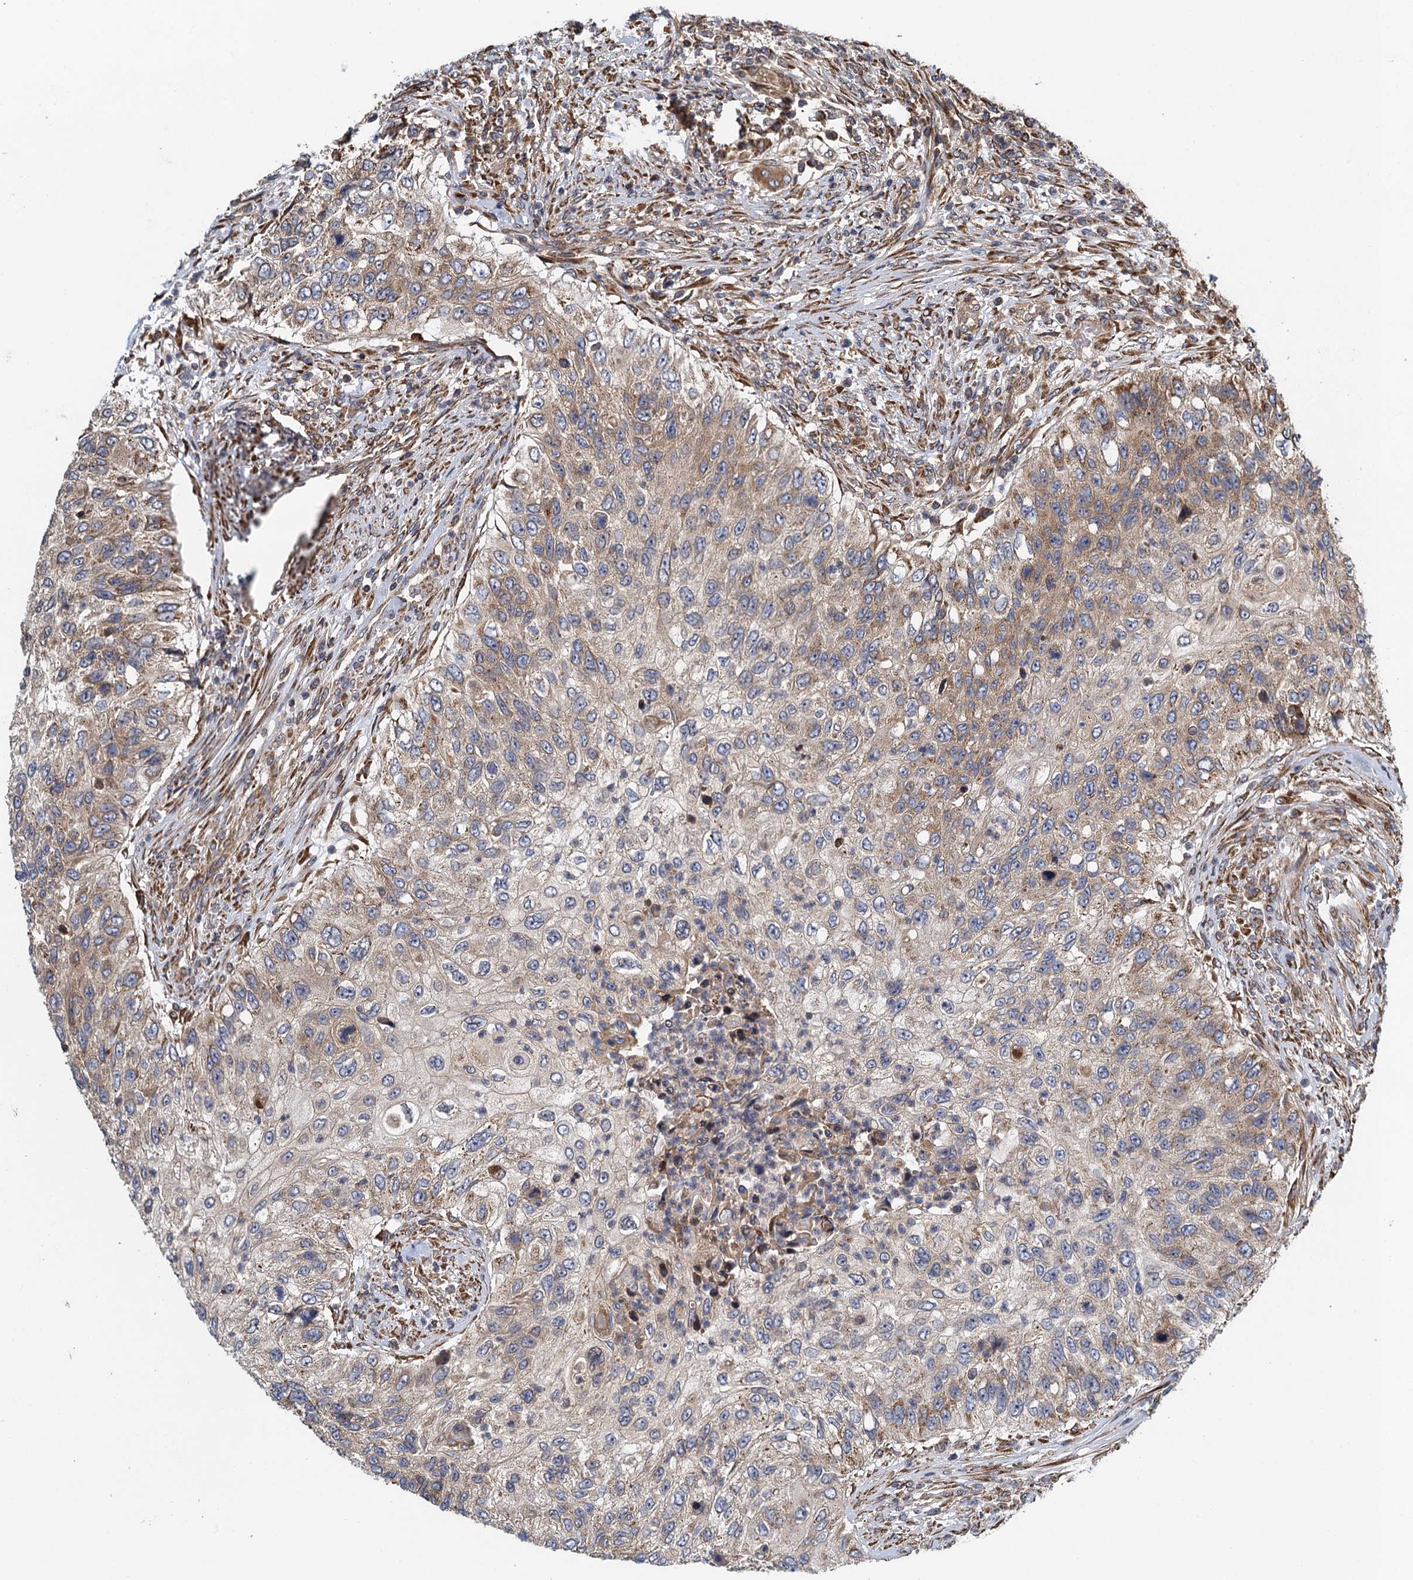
{"staining": {"intensity": "weak", "quantity": "<25%", "location": "cytoplasmic/membranous"}, "tissue": "urothelial cancer", "cell_type": "Tumor cells", "image_type": "cancer", "snomed": [{"axis": "morphology", "description": "Urothelial carcinoma, High grade"}, {"axis": "topography", "description": "Urinary bladder"}], "caption": "The photomicrograph displays no significant positivity in tumor cells of urothelial cancer. (Stains: DAB (3,3'-diaminobenzidine) immunohistochemistry with hematoxylin counter stain, Microscopy: brightfield microscopy at high magnification).", "gene": "MDM1", "patient": {"sex": "female", "age": 60}}